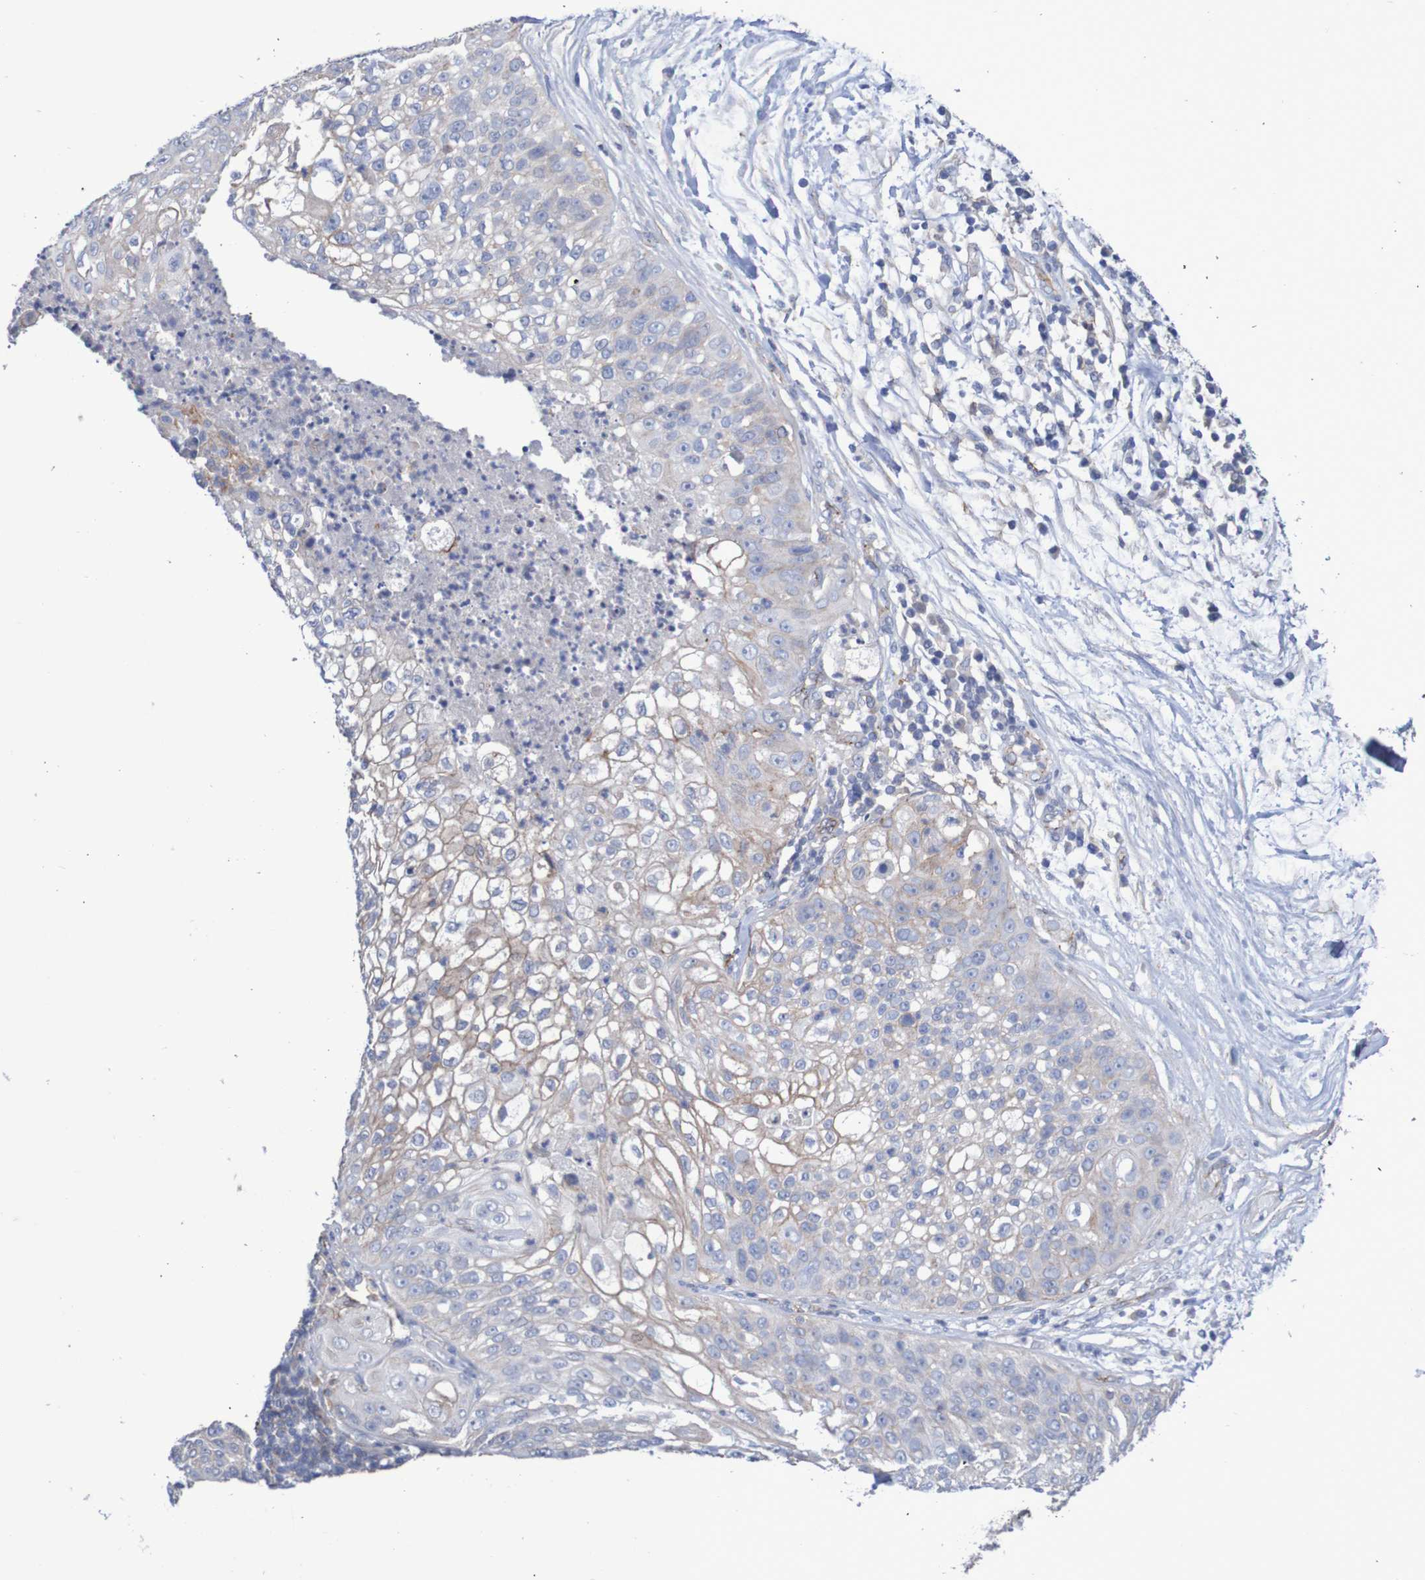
{"staining": {"intensity": "weak", "quantity": "<25%", "location": "cytoplasmic/membranous"}, "tissue": "lung cancer", "cell_type": "Tumor cells", "image_type": "cancer", "snomed": [{"axis": "morphology", "description": "Inflammation, NOS"}, {"axis": "morphology", "description": "Squamous cell carcinoma, NOS"}, {"axis": "topography", "description": "Lymph node"}, {"axis": "topography", "description": "Soft tissue"}, {"axis": "topography", "description": "Lung"}], "caption": "DAB immunohistochemical staining of lung squamous cell carcinoma demonstrates no significant expression in tumor cells.", "gene": "NECTIN2", "patient": {"sex": "male", "age": 66}}